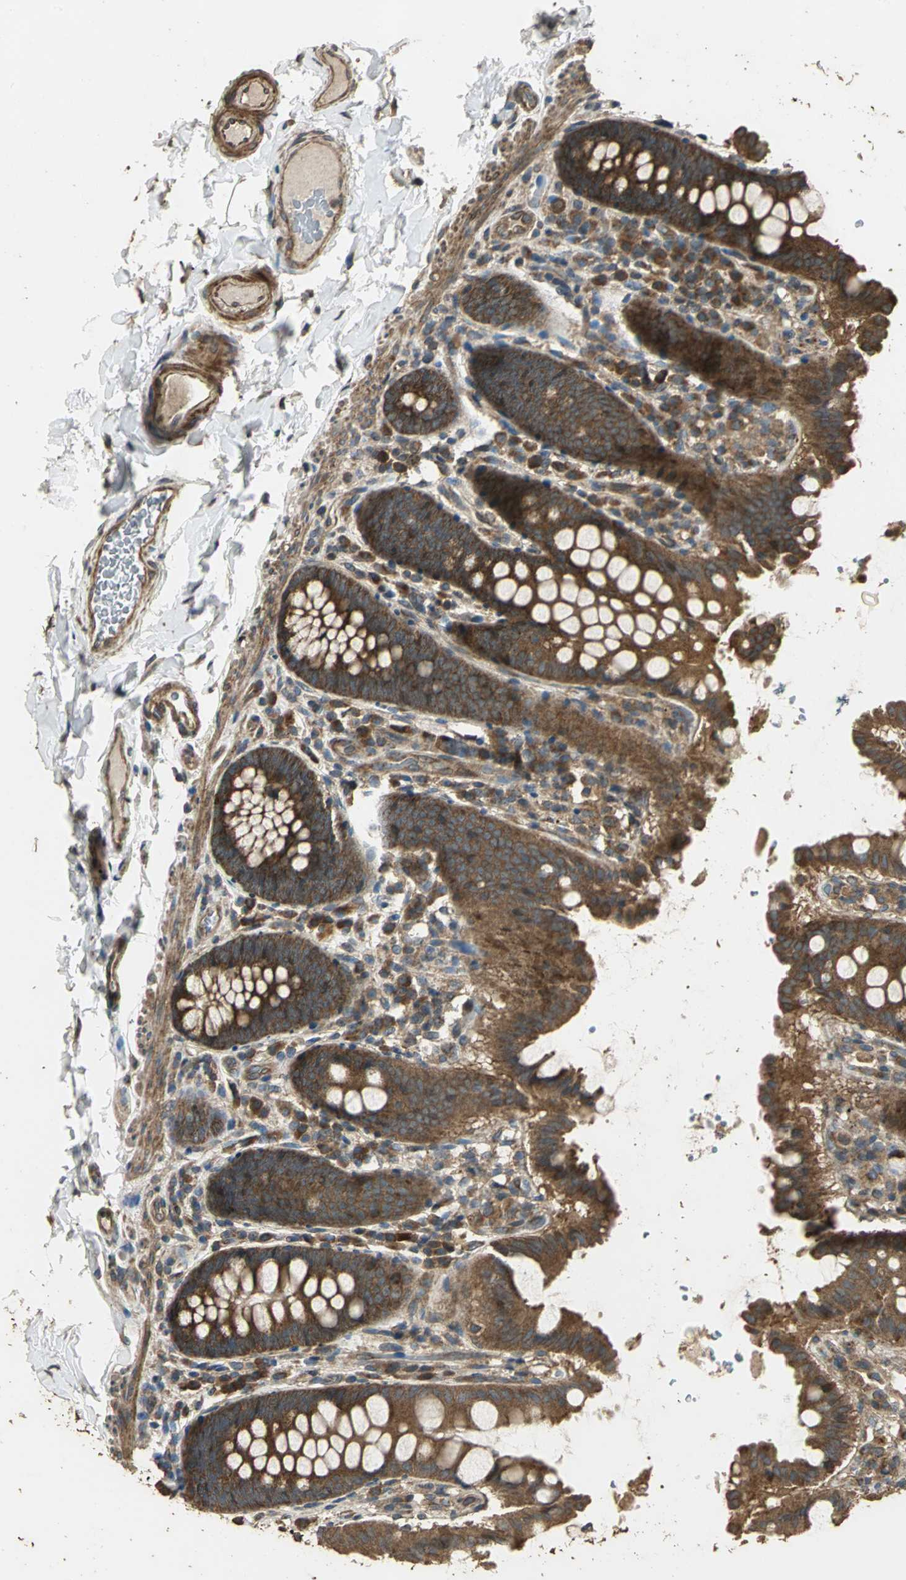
{"staining": {"intensity": "moderate", "quantity": ">75%", "location": "cytoplasmic/membranous"}, "tissue": "colon", "cell_type": "Endothelial cells", "image_type": "normal", "snomed": [{"axis": "morphology", "description": "Normal tissue, NOS"}, {"axis": "topography", "description": "Colon"}], "caption": "Protein staining by immunohistochemistry demonstrates moderate cytoplasmic/membranous staining in about >75% of endothelial cells in unremarkable colon.", "gene": "KANK1", "patient": {"sex": "female", "age": 61}}